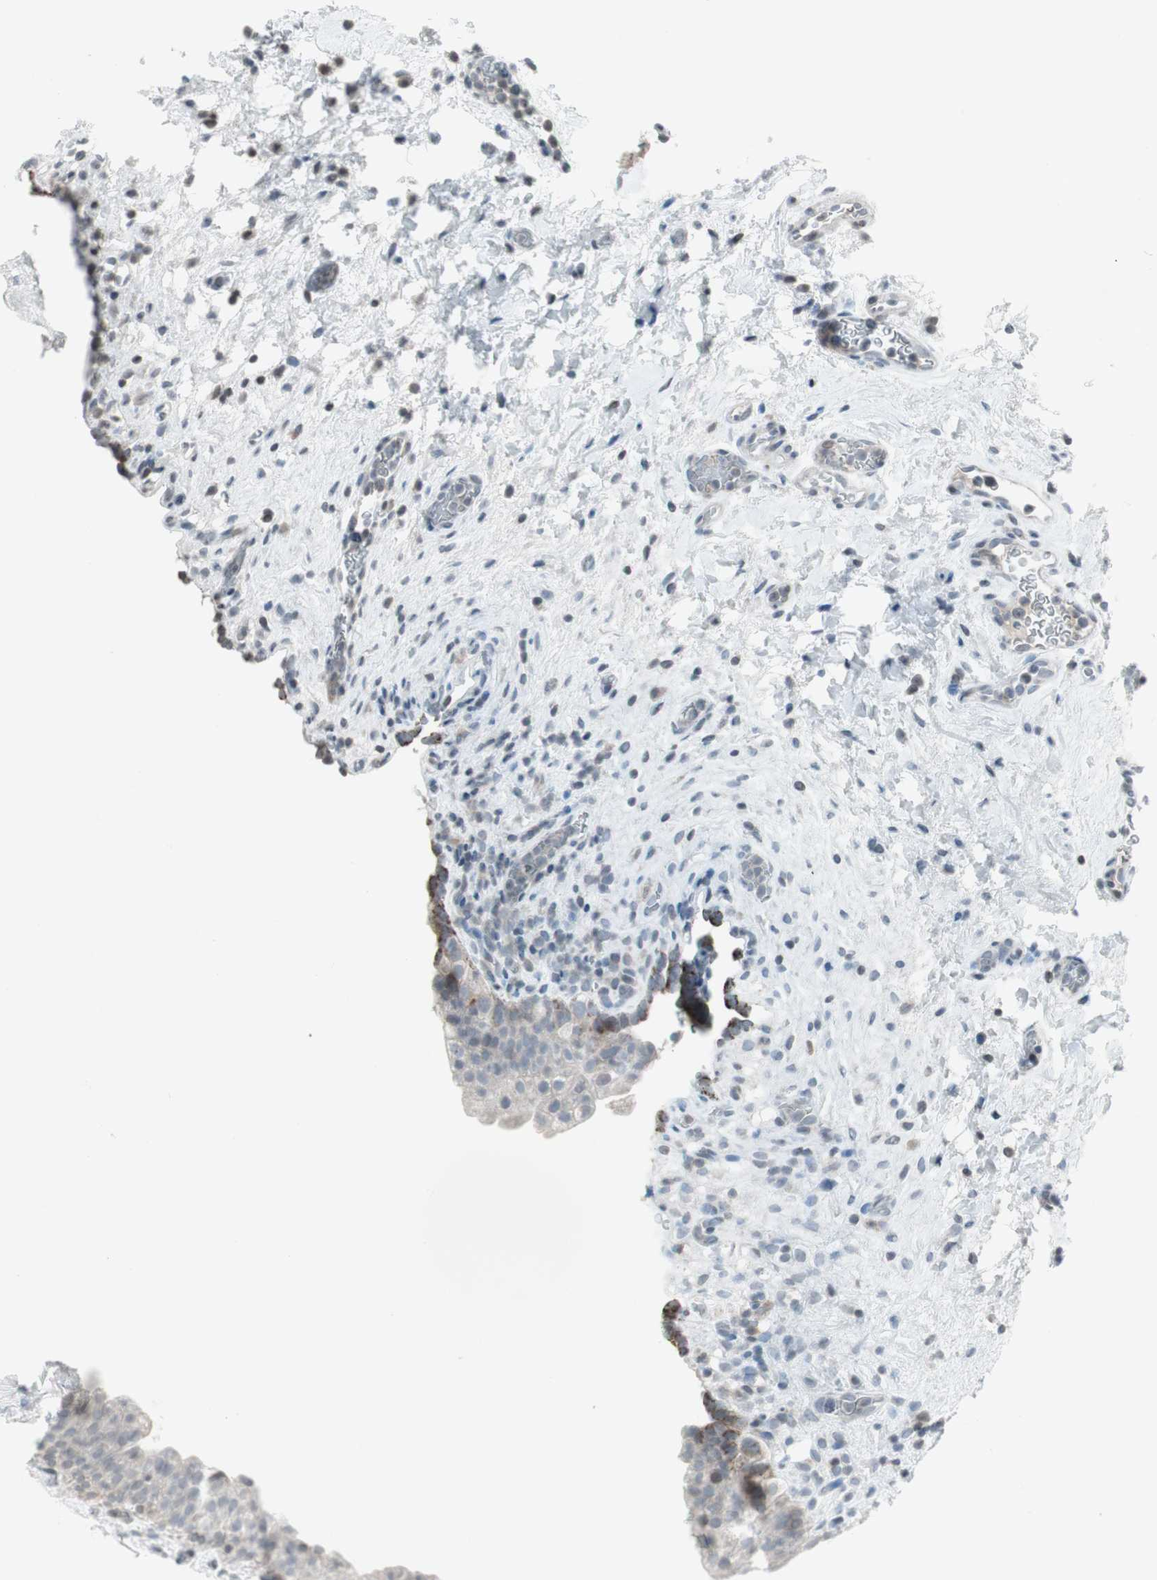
{"staining": {"intensity": "negative", "quantity": "none", "location": "none"}, "tissue": "urinary bladder", "cell_type": "Urothelial cells", "image_type": "normal", "snomed": [{"axis": "morphology", "description": "Normal tissue, NOS"}, {"axis": "topography", "description": "Urinary bladder"}], "caption": "A high-resolution photomicrograph shows immunohistochemistry (IHC) staining of normal urinary bladder, which shows no significant staining in urothelial cells.", "gene": "ARG2", "patient": {"sex": "female", "age": 64}}